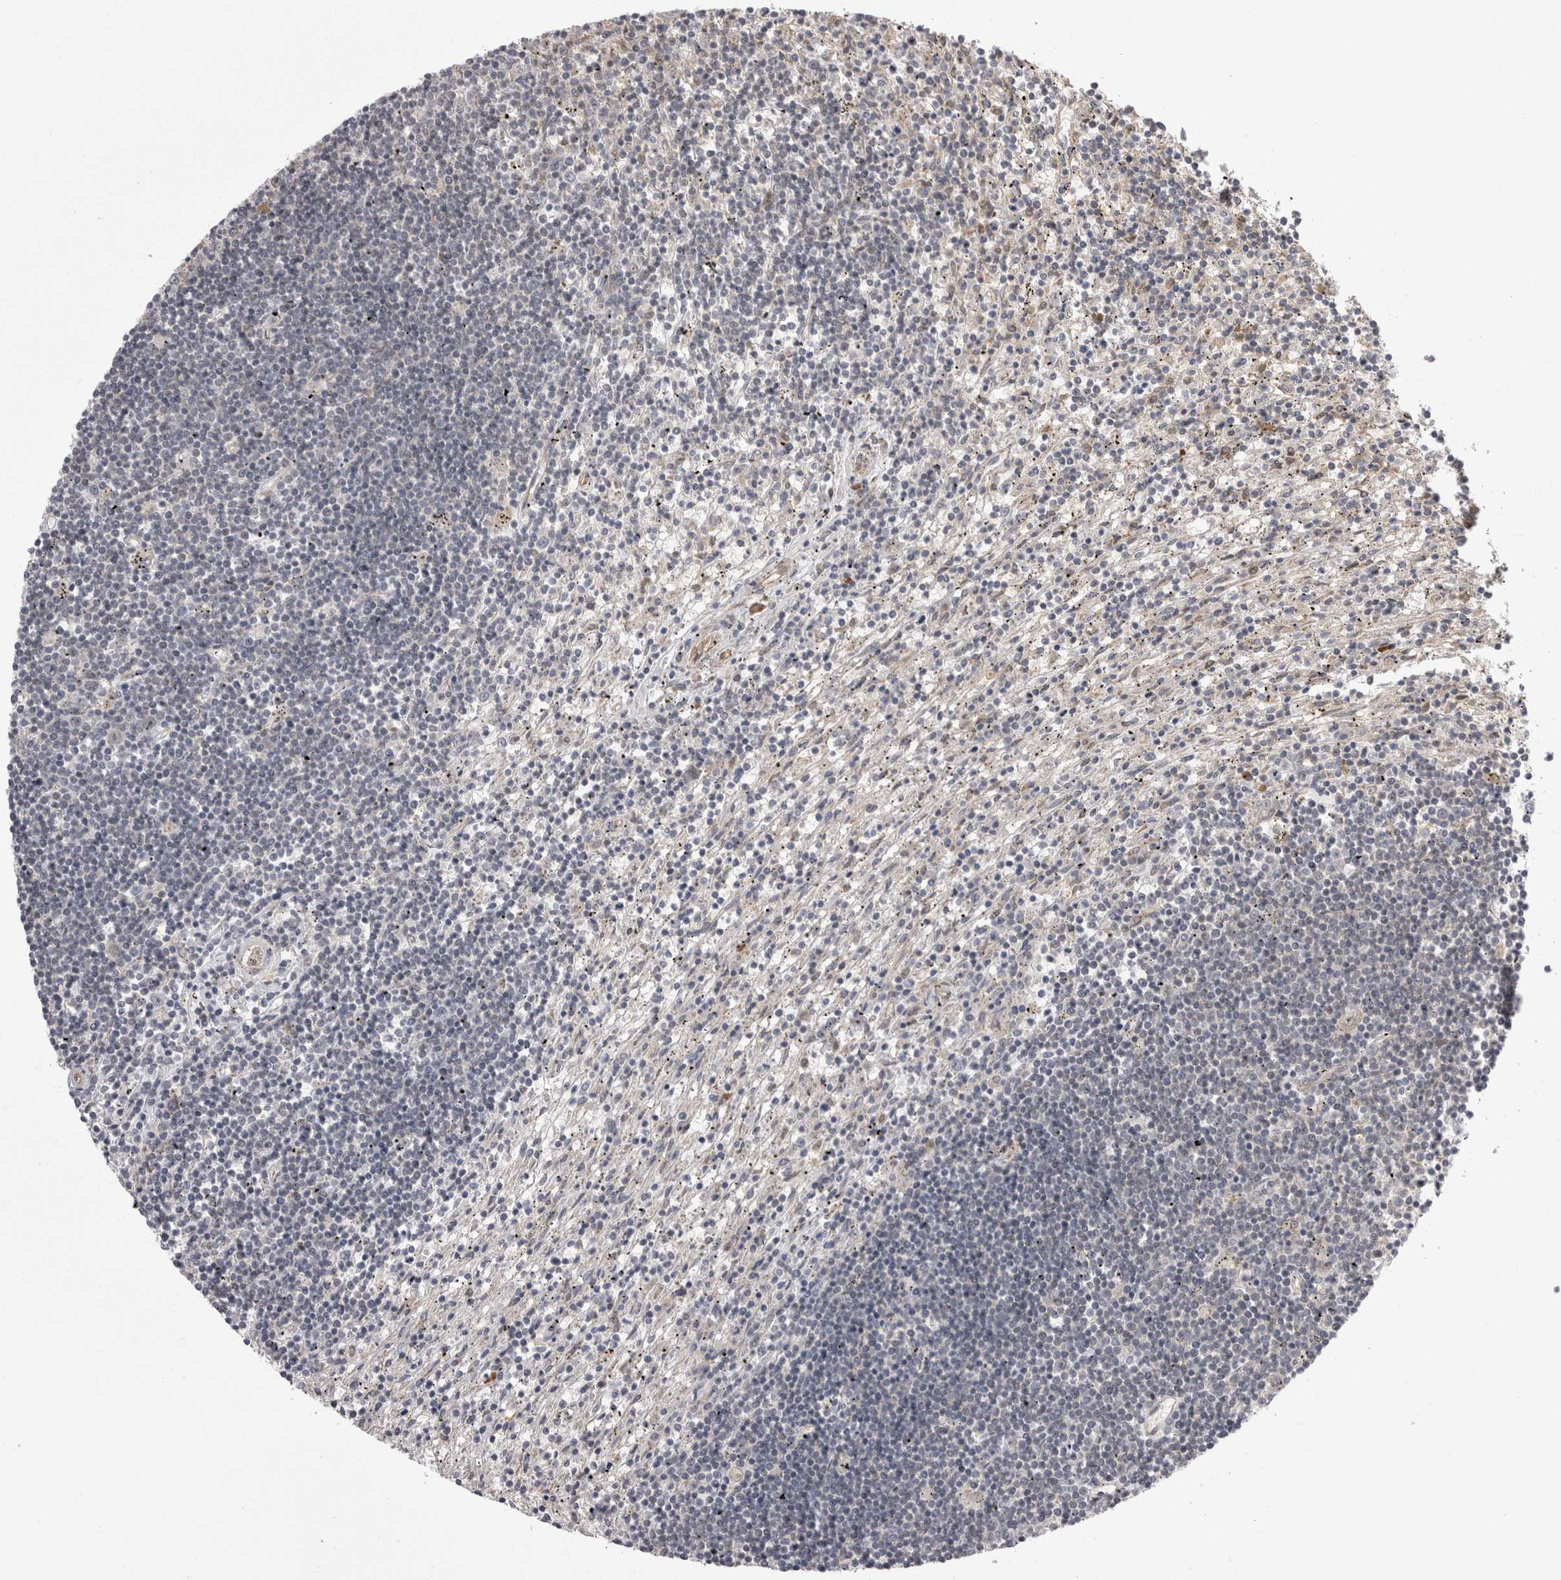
{"staining": {"intensity": "negative", "quantity": "none", "location": "none"}, "tissue": "lymphoma", "cell_type": "Tumor cells", "image_type": "cancer", "snomed": [{"axis": "morphology", "description": "Malignant lymphoma, non-Hodgkin's type, Low grade"}, {"axis": "topography", "description": "Spleen"}], "caption": "IHC of lymphoma reveals no staining in tumor cells.", "gene": "CHIC2", "patient": {"sex": "male", "age": 76}}